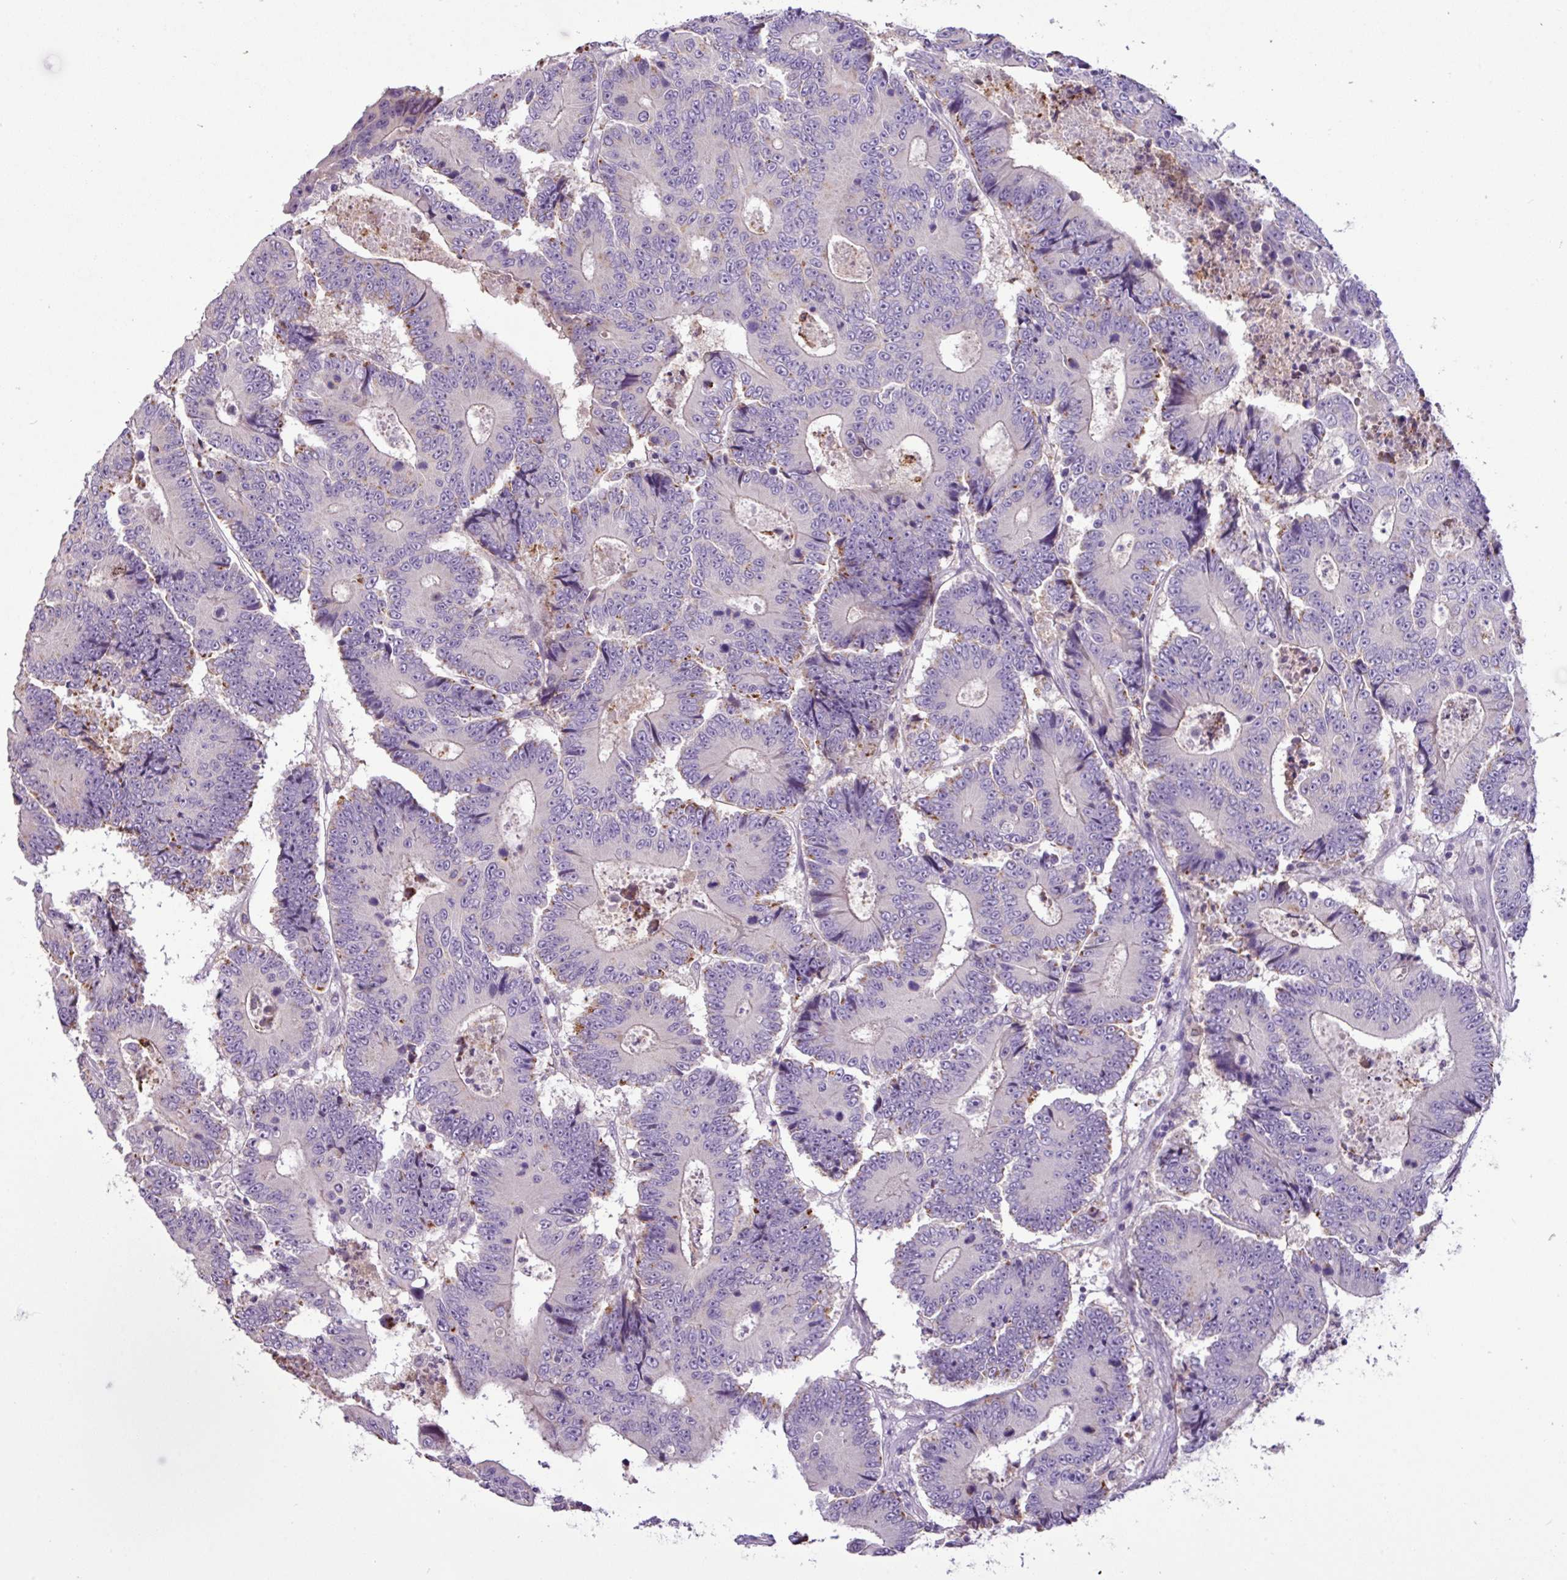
{"staining": {"intensity": "weak", "quantity": "<25%", "location": "cytoplasmic/membranous"}, "tissue": "colorectal cancer", "cell_type": "Tumor cells", "image_type": "cancer", "snomed": [{"axis": "morphology", "description": "Adenocarcinoma, NOS"}, {"axis": "topography", "description": "Colon"}], "caption": "Tumor cells are negative for protein expression in human colorectal adenocarcinoma.", "gene": "PNLDC1", "patient": {"sex": "male", "age": 83}}